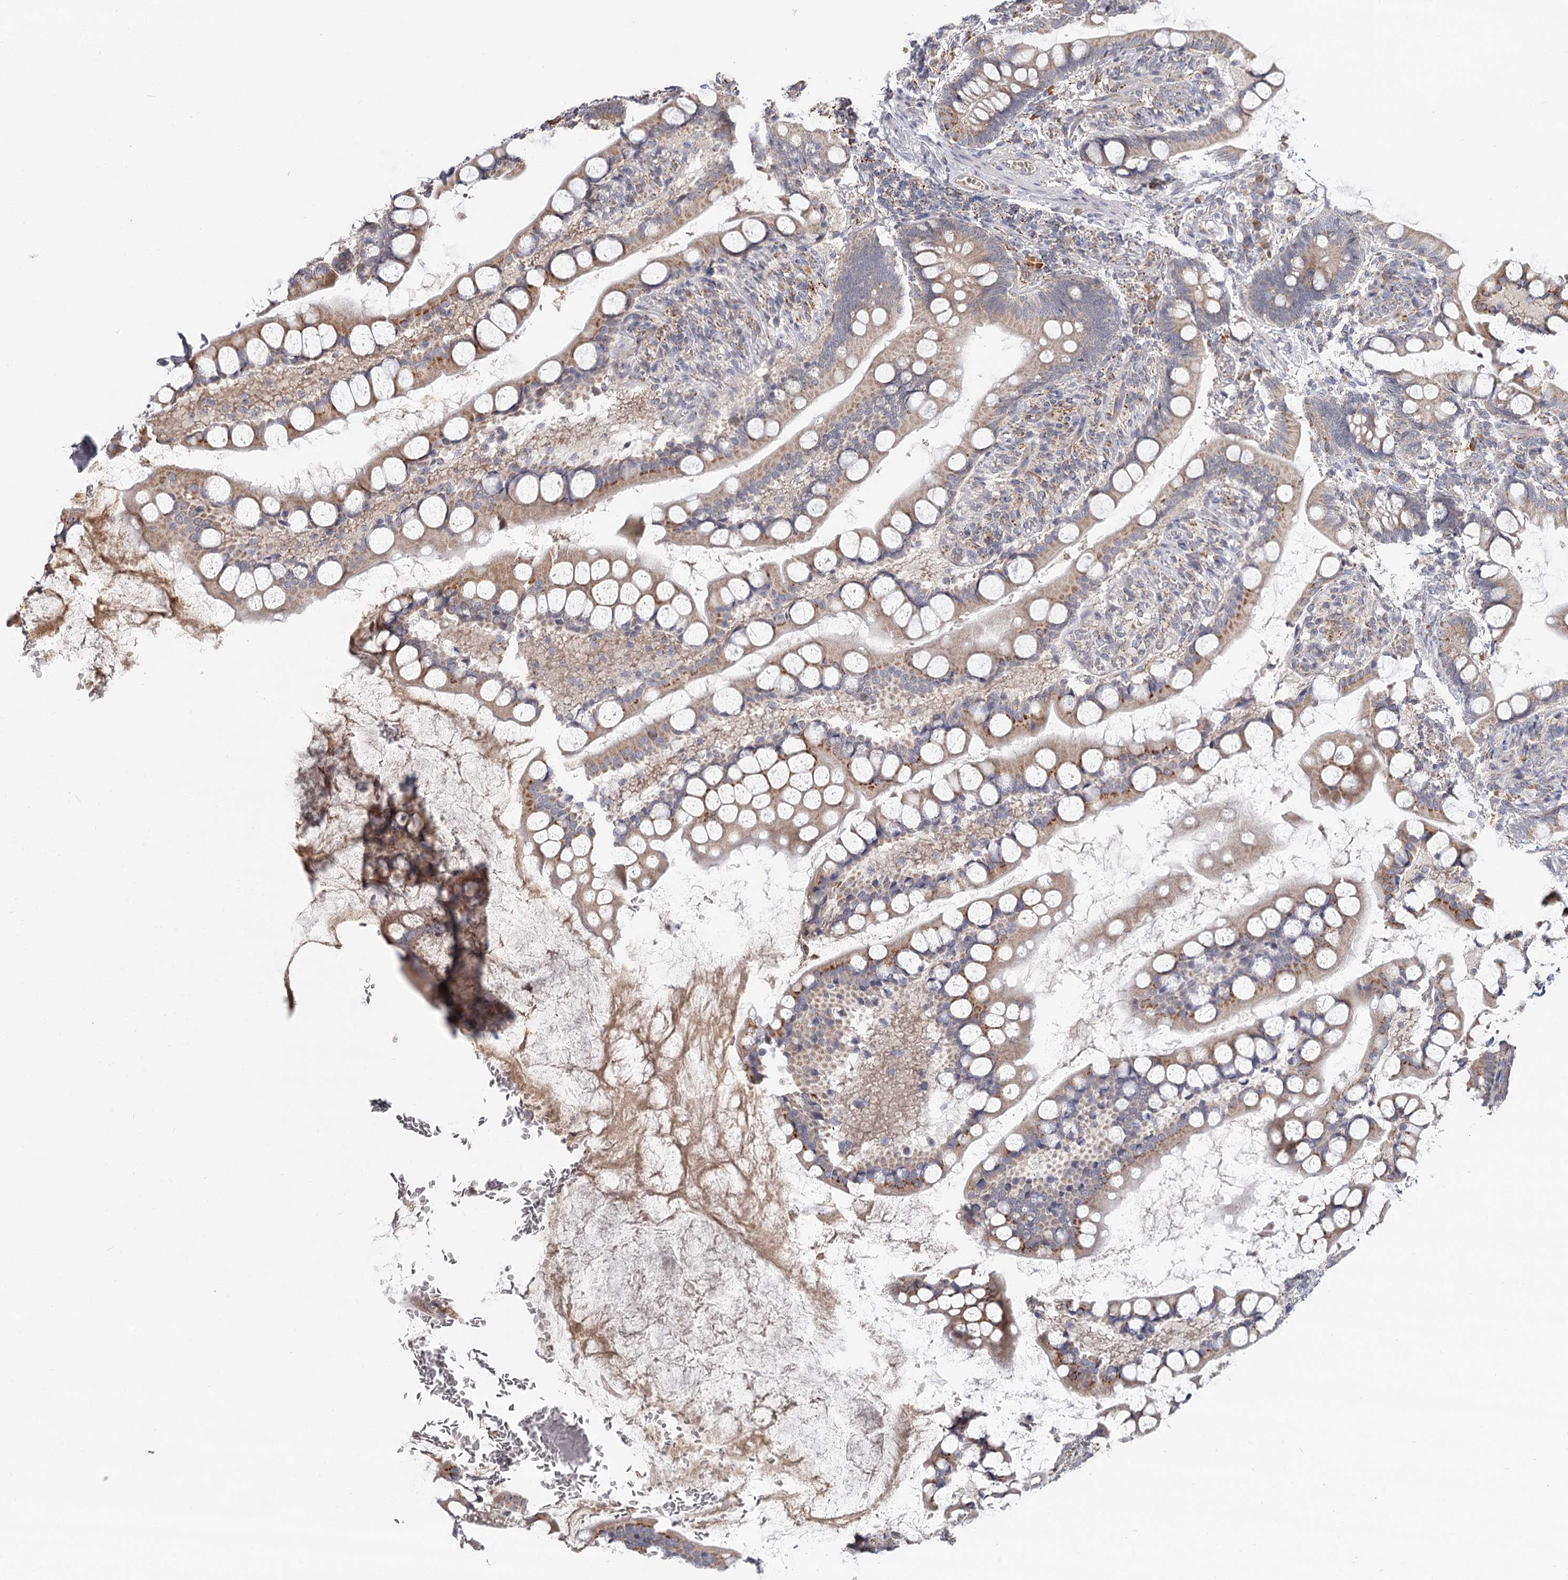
{"staining": {"intensity": "moderate", "quantity": ">75%", "location": "cytoplasmic/membranous"}, "tissue": "small intestine", "cell_type": "Glandular cells", "image_type": "normal", "snomed": [{"axis": "morphology", "description": "Normal tissue, NOS"}, {"axis": "topography", "description": "Small intestine"}], "caption": "IHC image of unremarkable small intestine: small intestine stained using immunohistochemistry (IHC) shows medium levels of moderate protein expression localized specifically in the cytoplasmic/membranous of glandular cells, appearing as a cytoplasmic/membranous brown color.", "gene": "CDC123", "patient": {"sex": "male", "age": 52}}